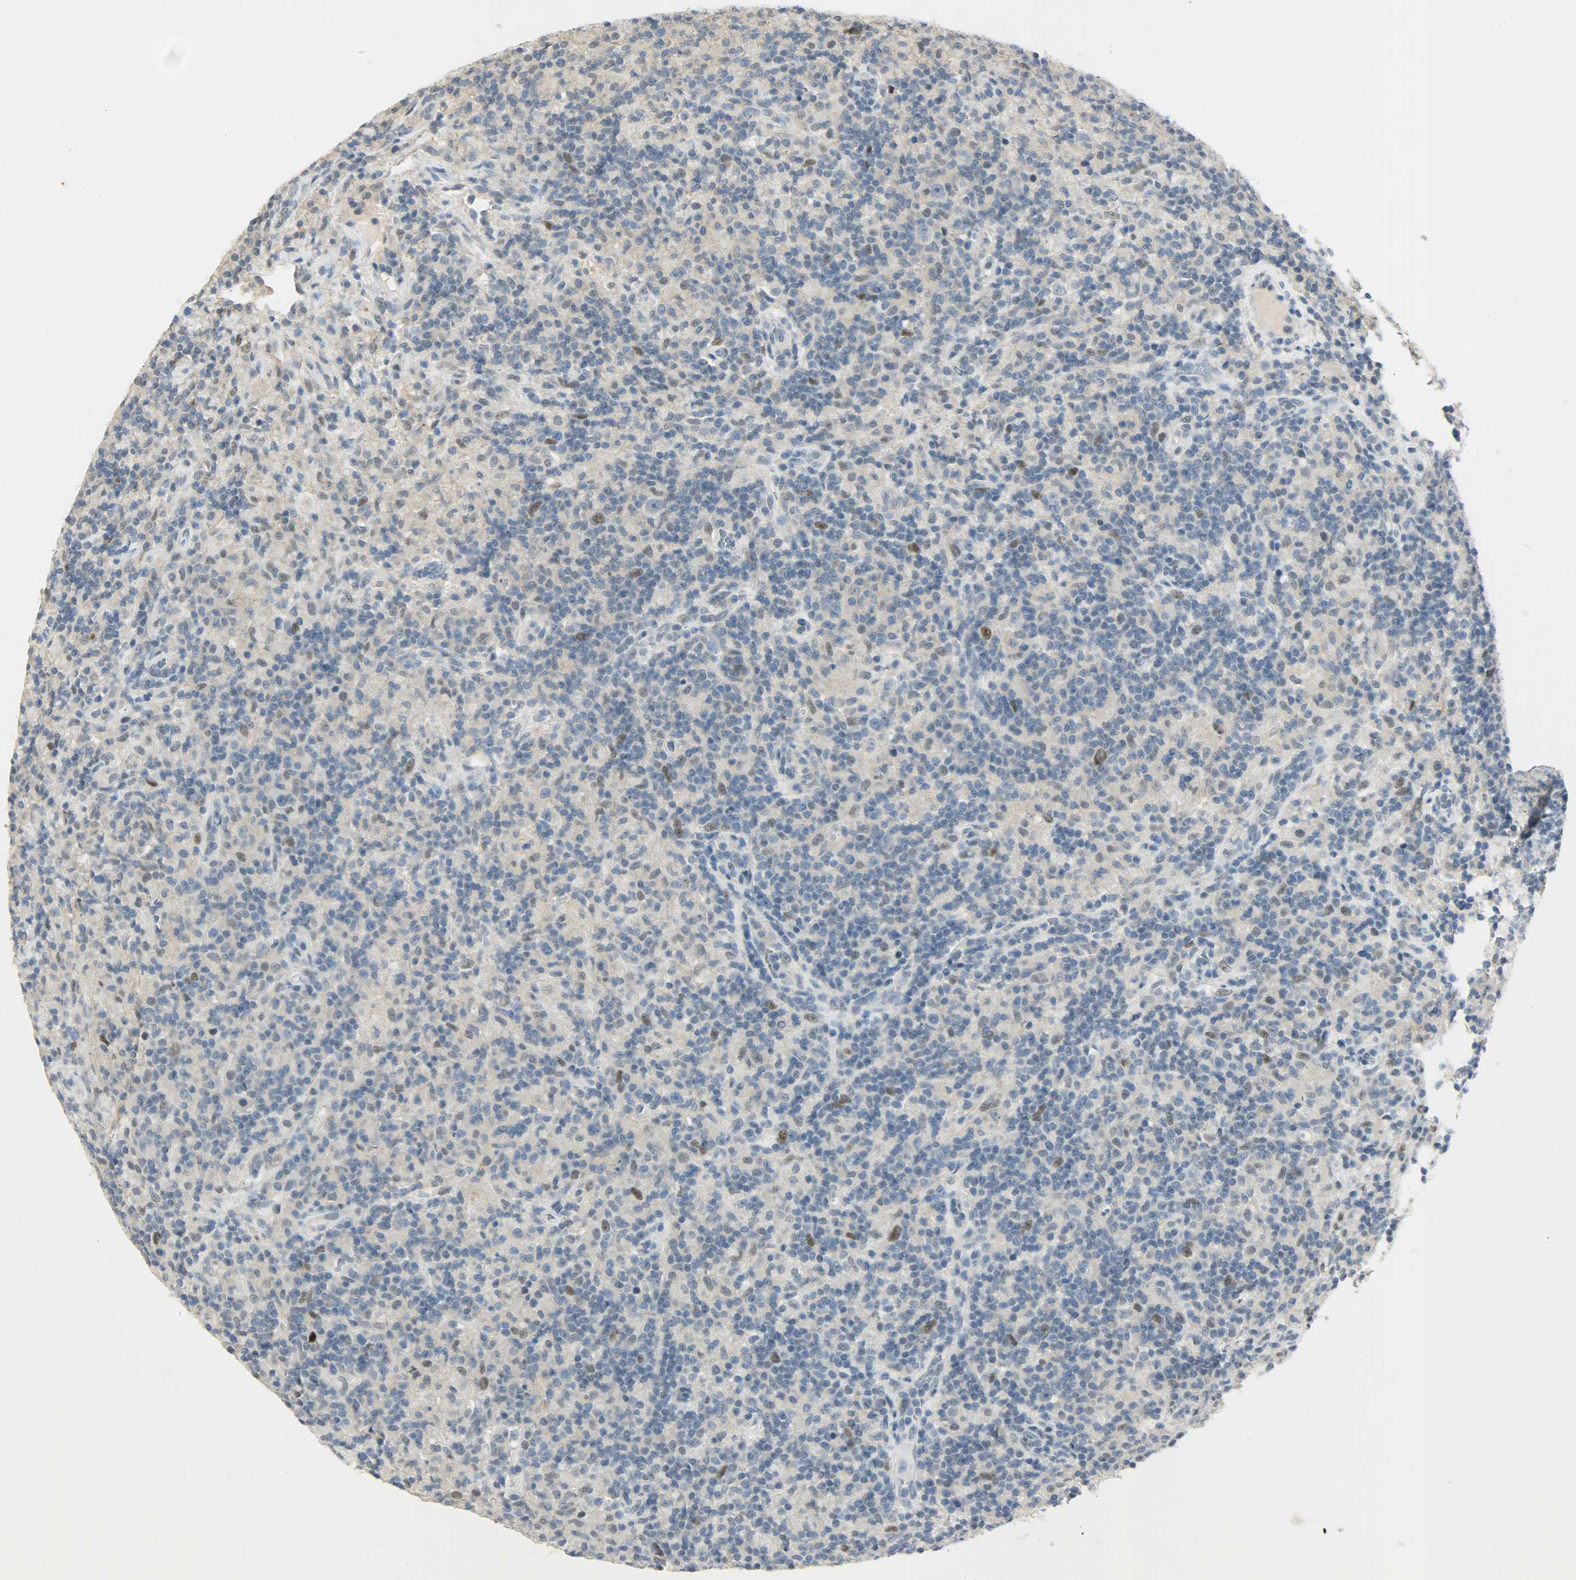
{"staining": {"intensity": "moderate", "quantity": "<25%", "location": "nuclear"}, "tissue": "lymphoma", "cell_type": "Tumor cells", "image_type": "cancer", "snomed": [{"axis": "morphology", "description": "Hodgkin's disease, NOS"}, {"axis": "topography", "description": "Lymph node"}], "caption": "There is low levels of moderate nuclear positivity in tumor cells of Hodgkin's disease, as demonstrated by immunohistochemical staining (brown color).", "gene": "PPARG", "patient": {"sex": "male", "age": 70}}